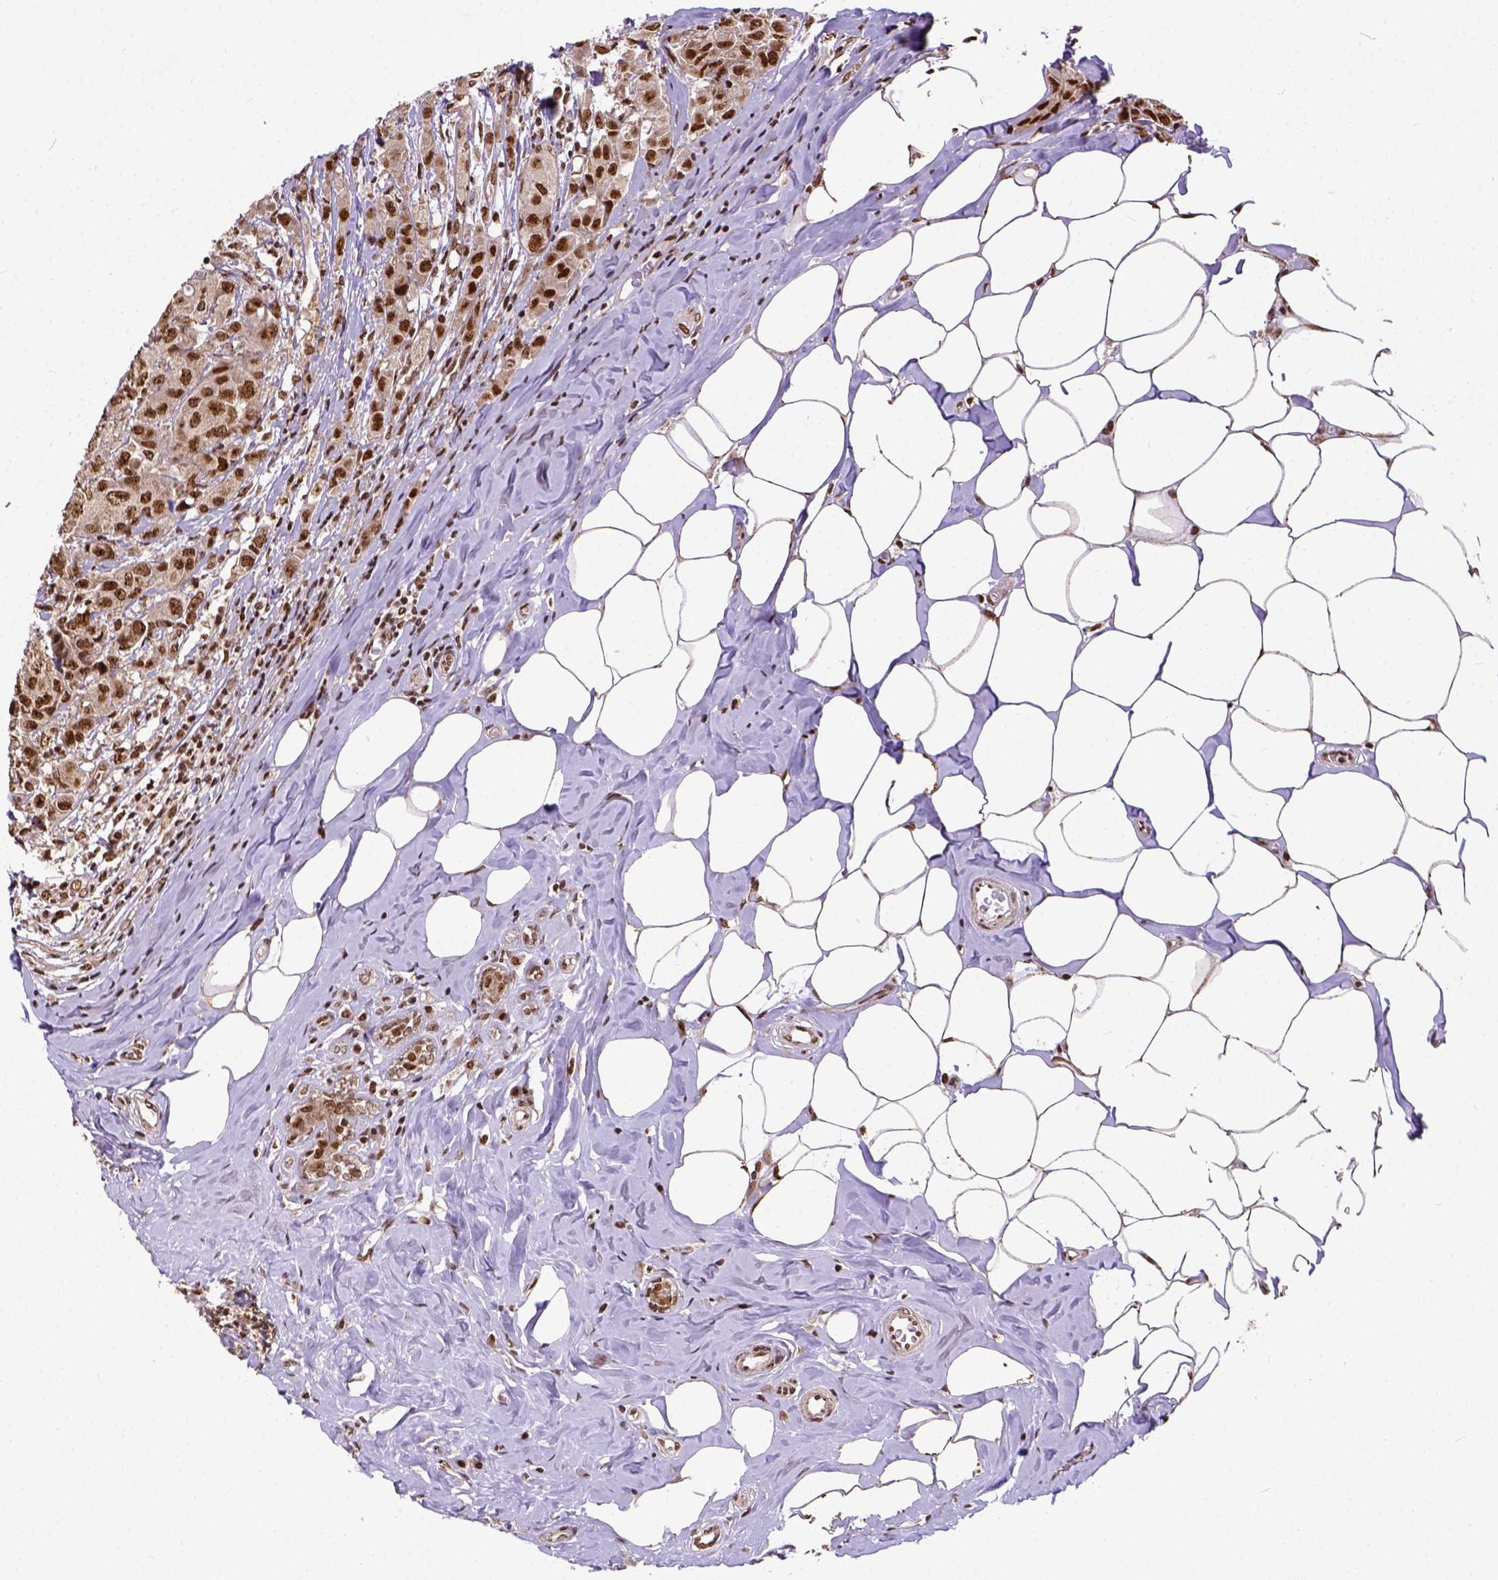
{"staining": {"intensity": "moderate", "quantity": ">75%", "location": "nuclear"}, "tissue": "breast cancer", "cell_type": "Tumor cells", "image_type": "cancer", "snomed": [{"axis": "morphology", "description": "Normal tissue, NOS"}, {"axis": "morphology", "description": "Duct carcinoma"}, {"axis": "topography", "description": "Breast"}], "caption": "Moderate nuclear positivity is seen in approximately >75% of tumor cells in breast cancer. The staining was performed using DAB (3,3'-diaminobenzidine) to visualize the protein expression in brown, while the nuclei were stained in blue with hematoxylin (Magnification: 20x).", "gene": "NACC1", "patient": {"sex": "female", "age": 43}}